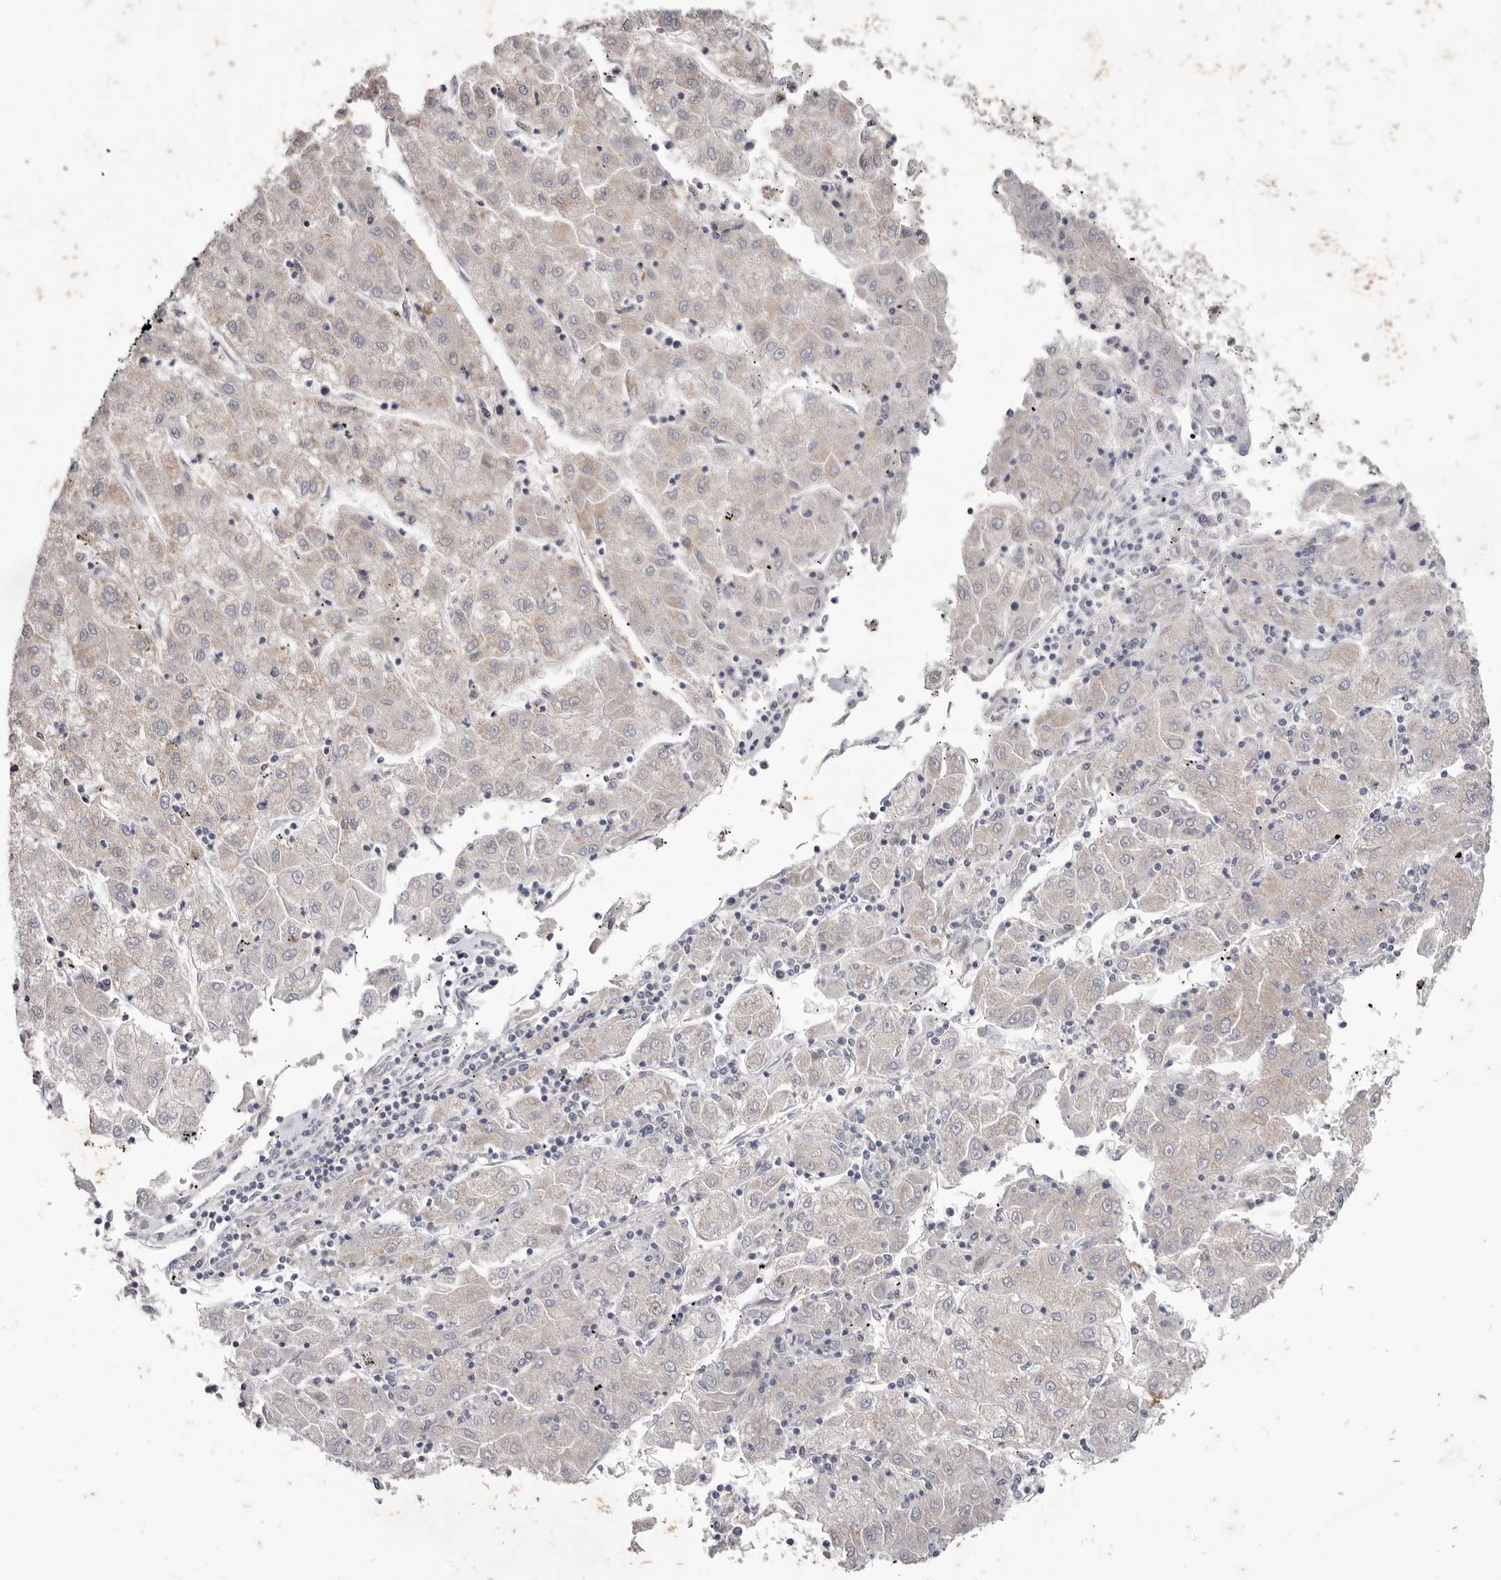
{"staining": {"intensity": "weak", "quantity": "<25%", "location": "cytoplasmic/membranous"}, "tissue": "liver cancer", "cell_type": "Tumor cells", "image_type": "cancer", "snomed": [{"axis": "morphology", "description": "Carcinoma, Hepatocellular, NOS"}, {"axis": "topography", "description": "Liver"}], "caption": "There is no significant positivity in tumor cells of liver cancer (hepatocellular carcinoma). (Brightfield microscopy of DAB immunohistochemistry at high magnification).", "gene": "WDR77", "patient": {"sex": "male", "age": 72}}